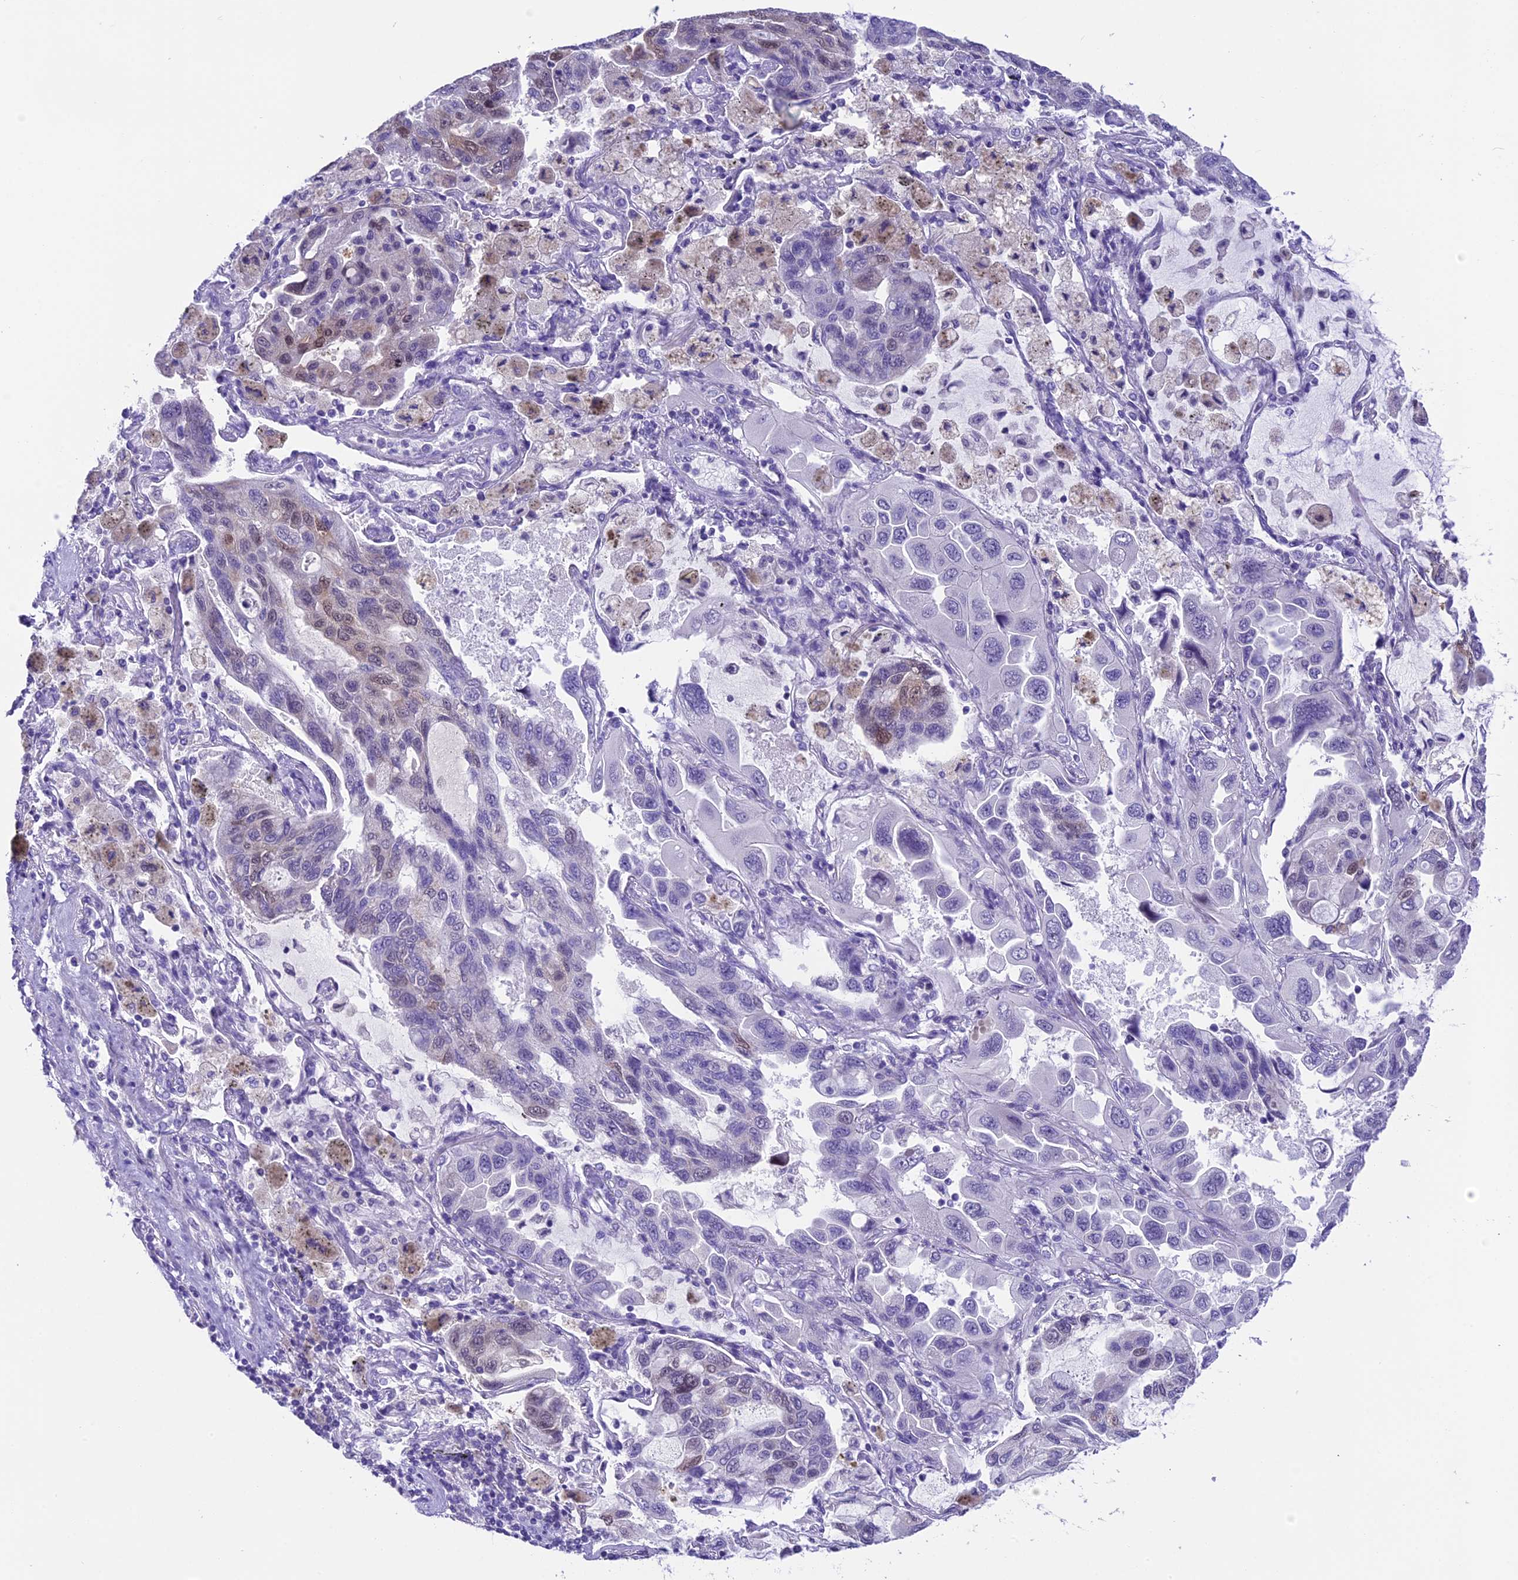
{"staining": {"intensity": "moderate", "quantity": "<25%", "location": "nuclear"}, "tissue": "lung cancer", "cell_type": "Tumor cells", "image_type": "cancer", "snomed": [{"axis": "morphology", "description": "Adenocarcinoma, NOS"}, {"axis": "topography", "description": "Lung"}], "caption": "IHC histopathology image of neoplastic tissue: lung cancer stained using IHC reveals low levels of moderate protein expression localized specifically in the nuclear of tumor cells, appearing as a nuclear brown color.", "gene": "PRR15", "patient": {"sex": "male", "age": 64}}